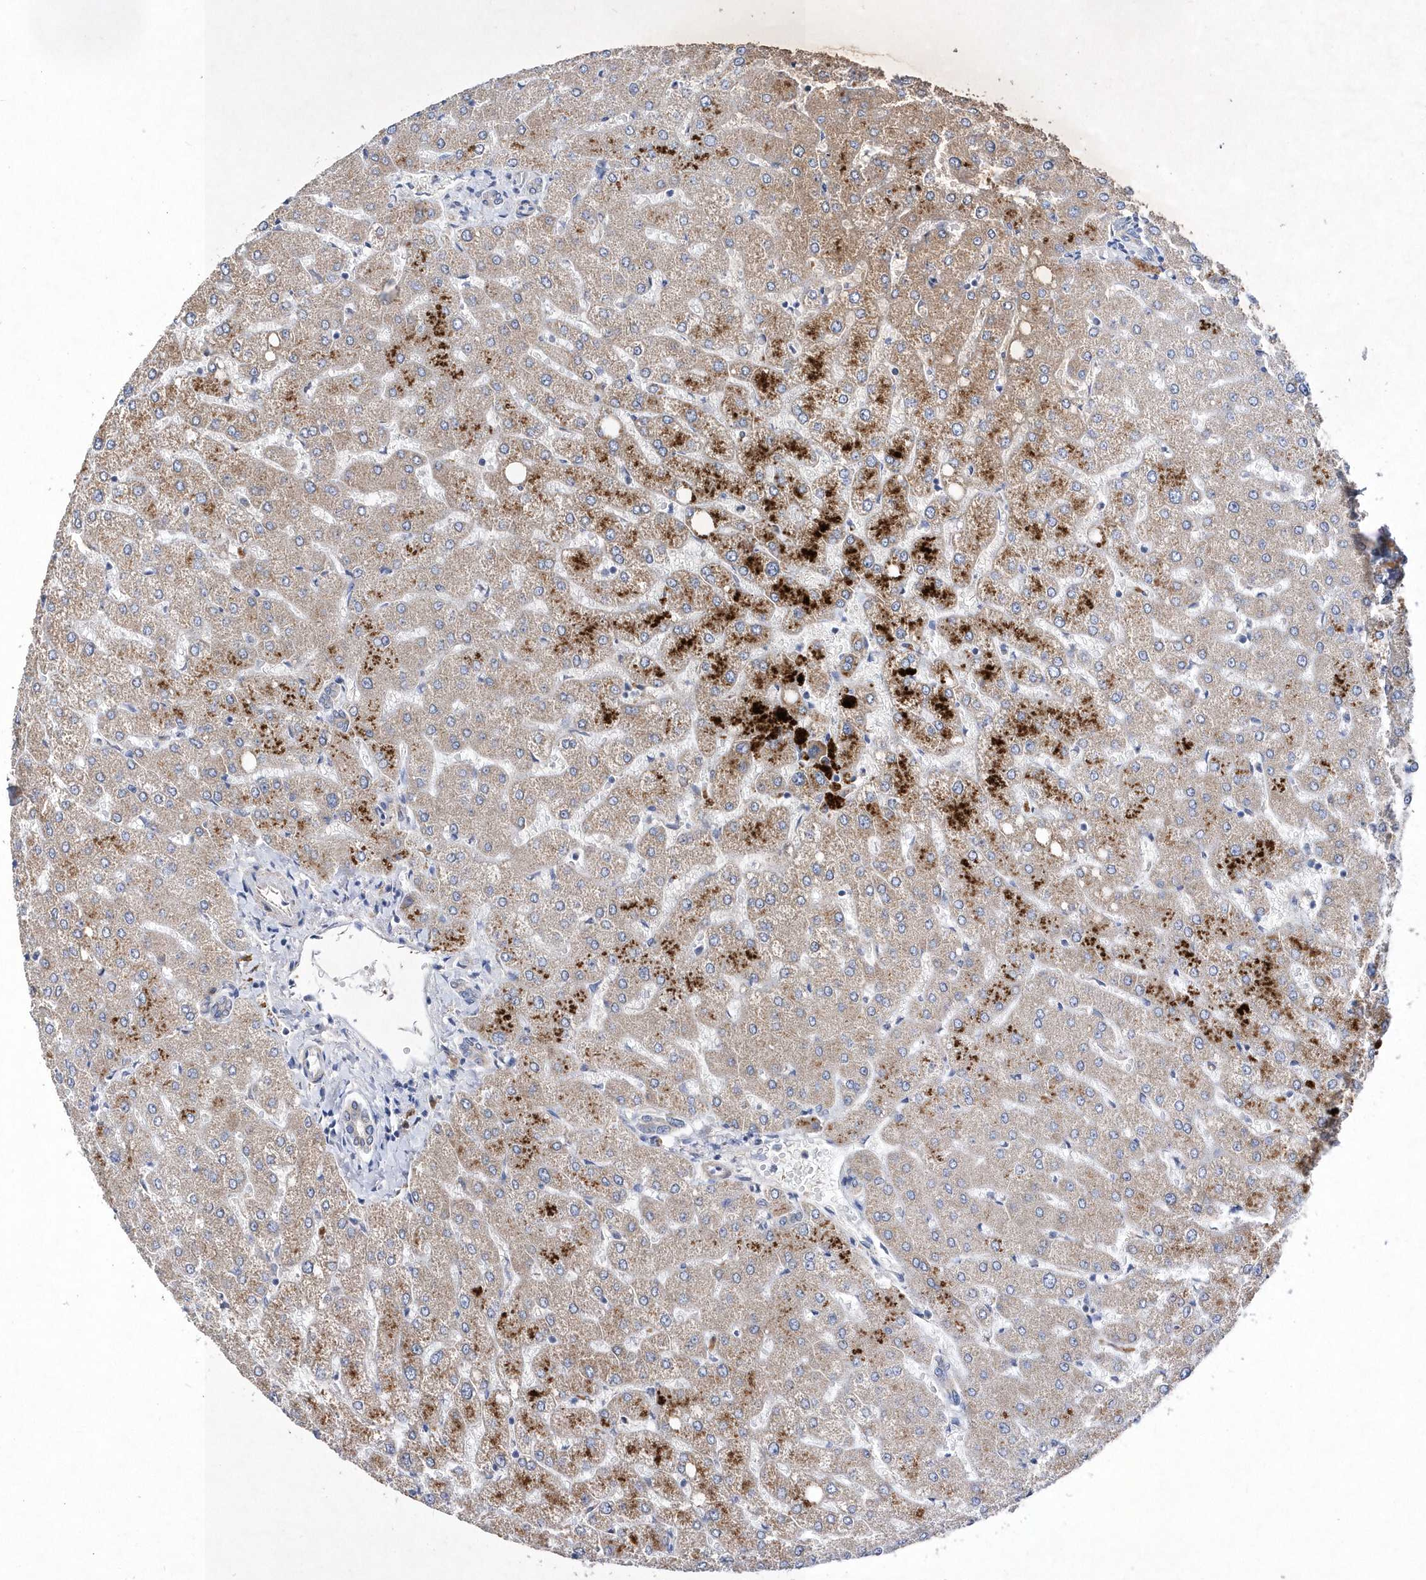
{"staining": {"intensity": "negative", "quantity": "none", "location": "none"}, "tissue": "liver", "cell_type": "Cholangiocytes", "image_type": "normal", "snomed": [{"axis": "morphology", "description": "Normal tissue, NOS"}, {"axis": "topography", "description": "Liver"}], "caption": "A high-resolution image shows immunohistochemistry staining of normal liver, which shows no significant positivity in cholangiocytes.", "gene": "METTL8", "patient": {"sex": "female", "age": 54}}